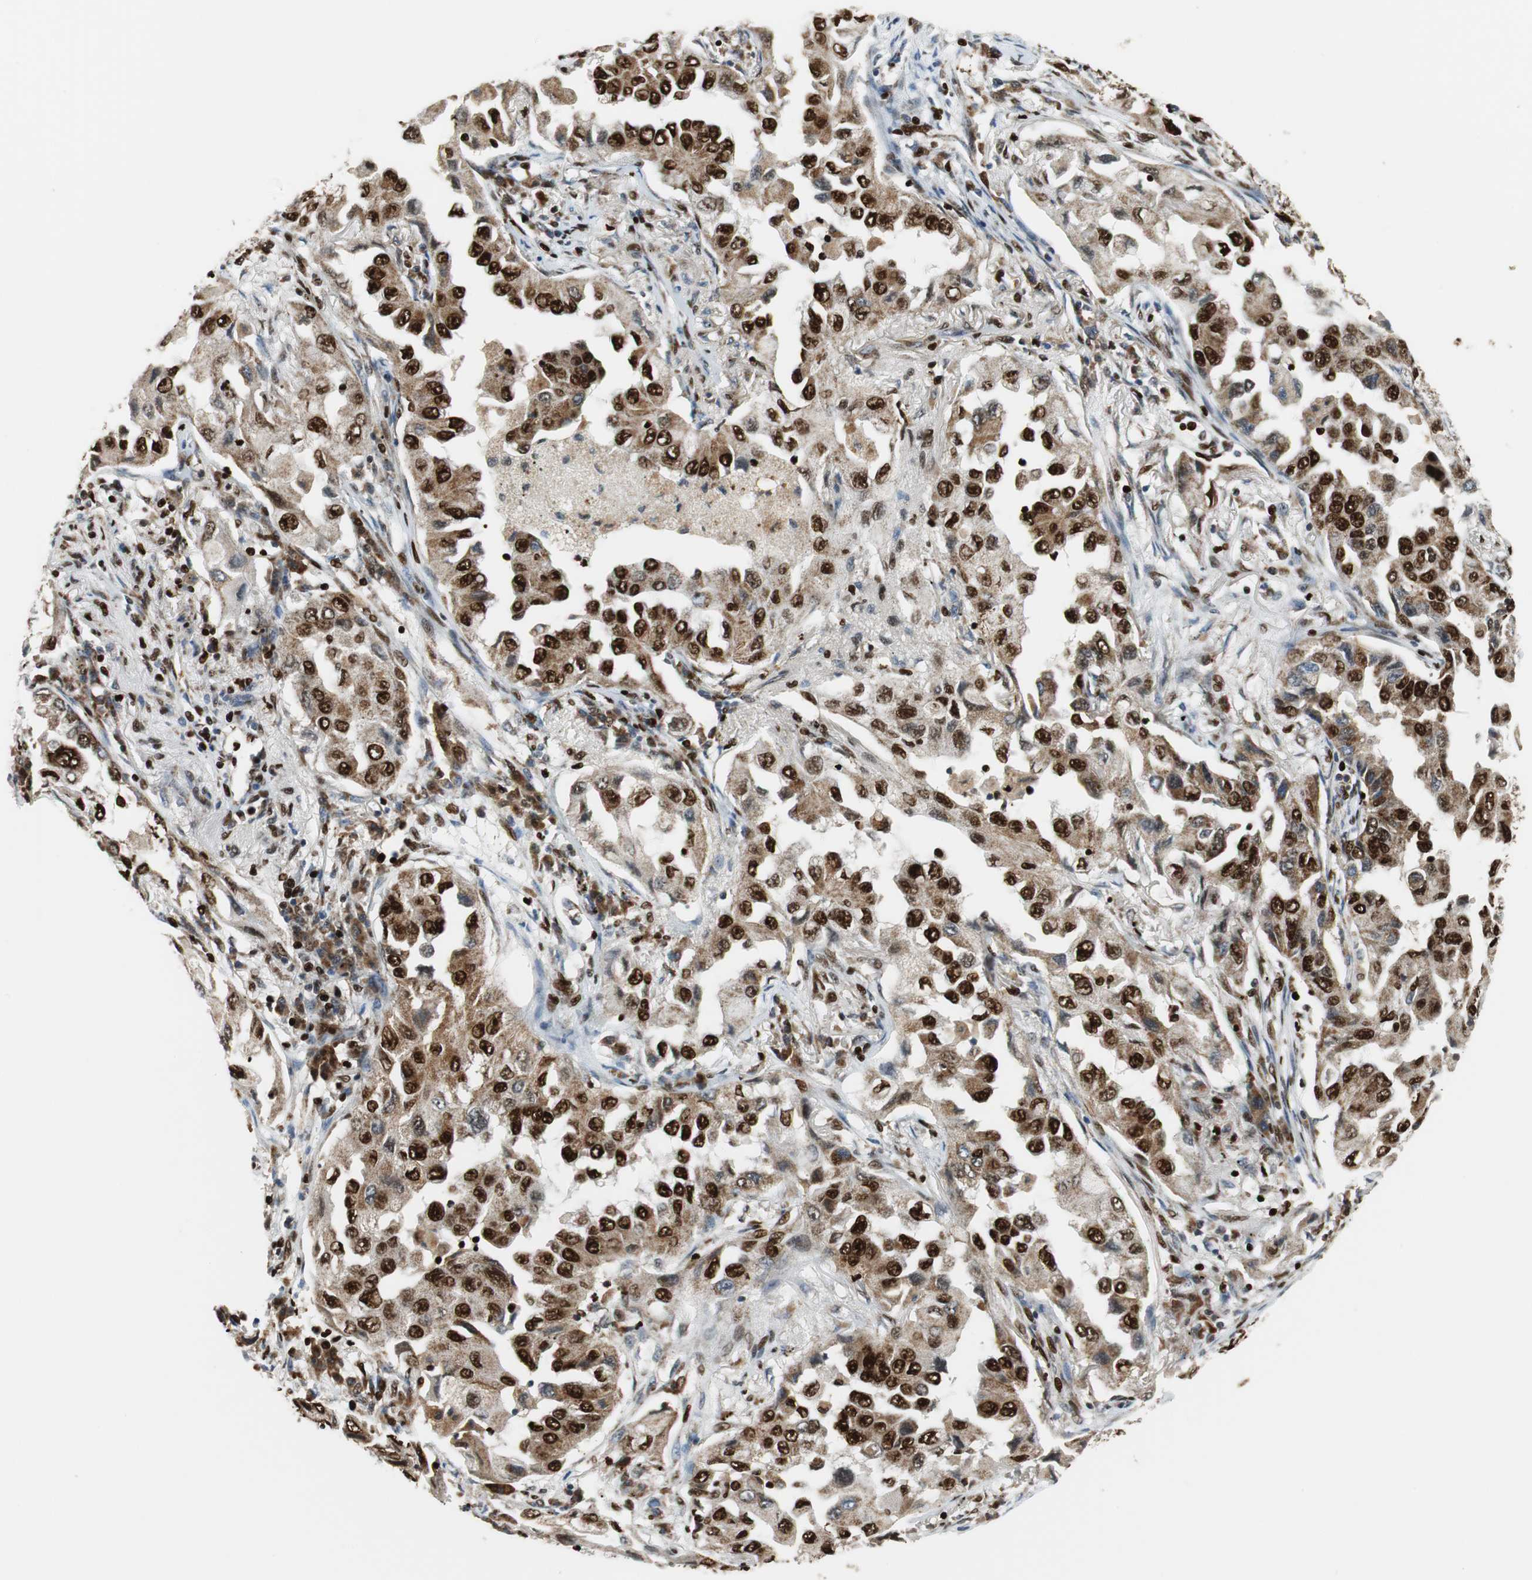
{"staining": {"intensity": "strong", "quantity": "25%-75%", "location": "nuclear"}, "tissue": "lung cancer", "cell_type": "Tumor cells", "image_type": "cancer", "snomed": [{"axis": "morphology", "description": "Adenocarcinoma, NOS"}, {"axis": "topography", "description": "Lung"}], "caption": "A high amount of strong nuclear expression is identified in about 25%-75% of tumor cells in lung cancer tissue.", "gene": "HDAC1", "patient": {"sex": "female", "age": 65}}